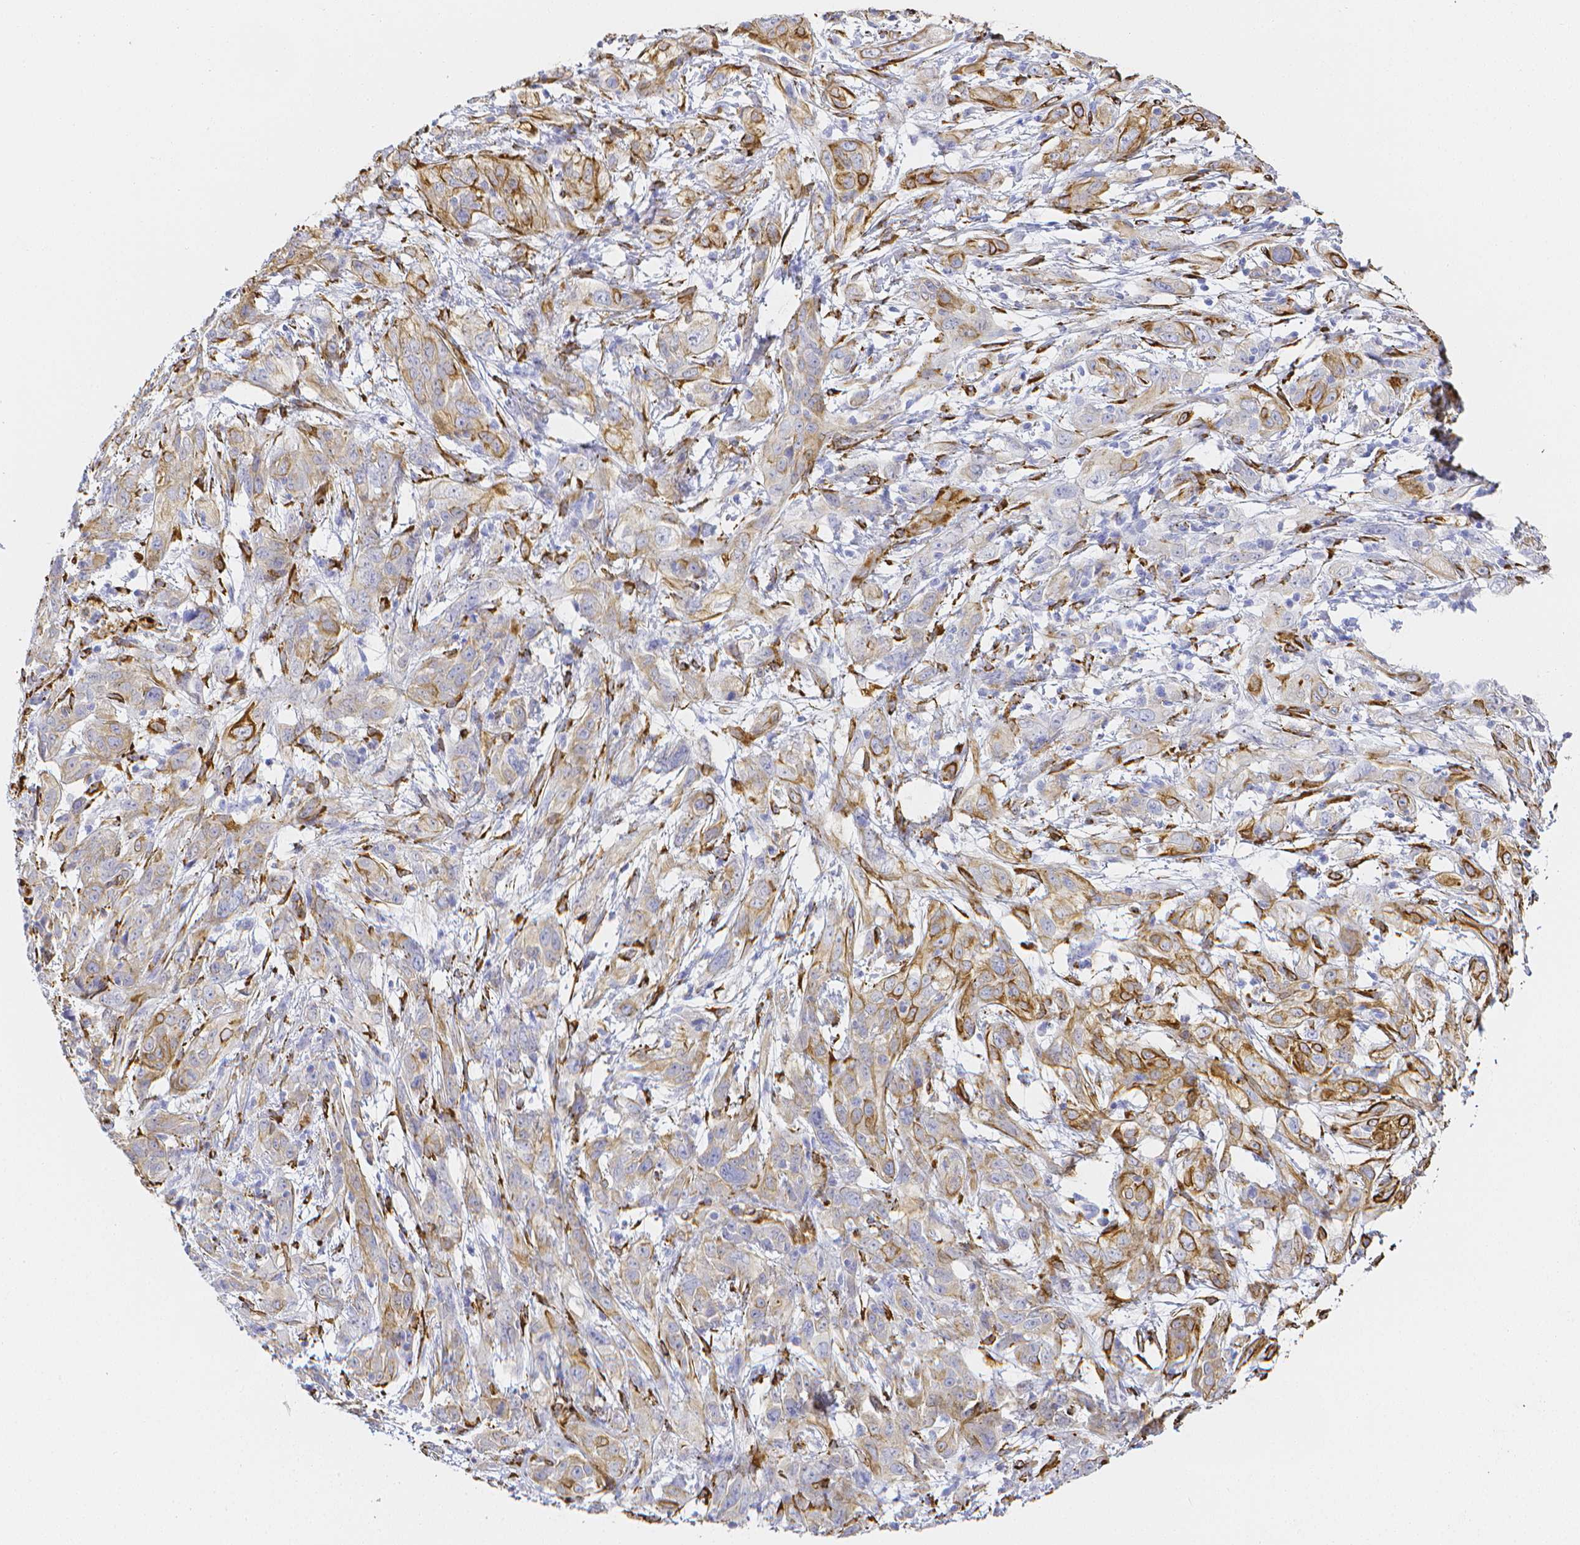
{"staining": {"intensity": "strong", "quantity": "<25%", "location": "cytoplasmic/membranous"}, "tissue": "cervical cancer", "cell_type": "Tumor cells", "image_type": "cancer", "snomed": [{"axis": "morphology", "description": "Adenocarcinoma, NOS"}, {"axis": "topography", "description": "Cervix"}], "caption": "Cervical cancer (adenocarcinoma) stained with DAB (3,3'-diaminobenzidine) IHC demonstrates medium levels of strong cytoplasmic/membranous staining in about <25% of tumor cells. Nuclei are stained in blue.", "gene": "SMURF1", "patient": {"sex": "female", "age": 40}}